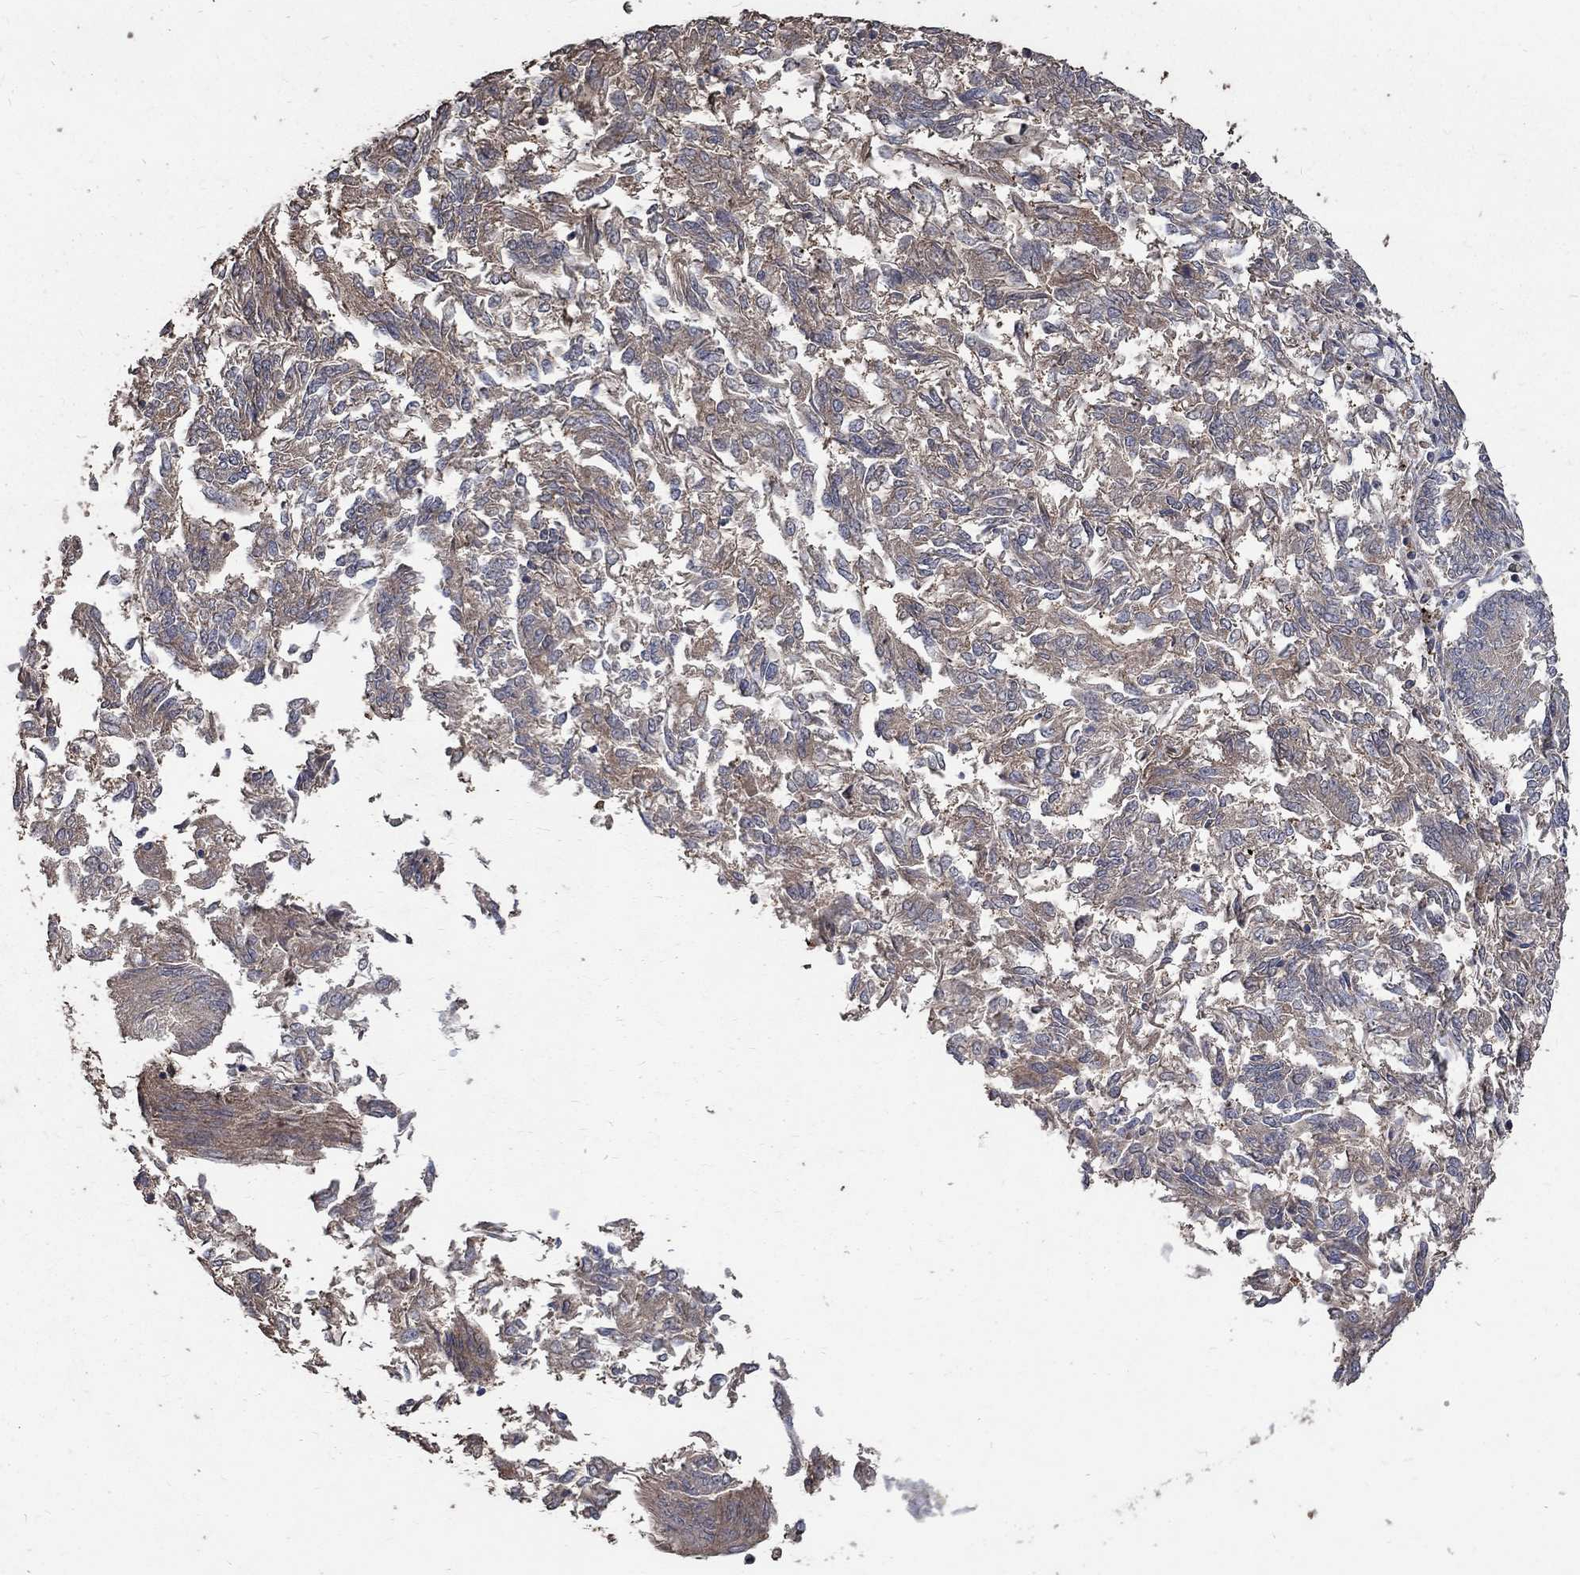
{"staining": {"intensity": "weak", "quantity": "25%-75%", "location": "cytoplasmic/membranous"}, "tissue": "endometrial cancer", "cell_type": "Tumor cells", "image_type": "cancer", "snomed": [{"axis": "morphology", "description": "Adenocarcinoma, NOS"}, {"axis": "topography", "description": "Endometrium"}], "caption": "Protein staining by immunohistochemistry displays weak cytoplasmic/membranous expression in approximately 25%-75% of tumor cells in endometrial cancer (adenocarcinoma).", "gene": "C17orf75", "patient": {"sex": "female", "age": 58}}